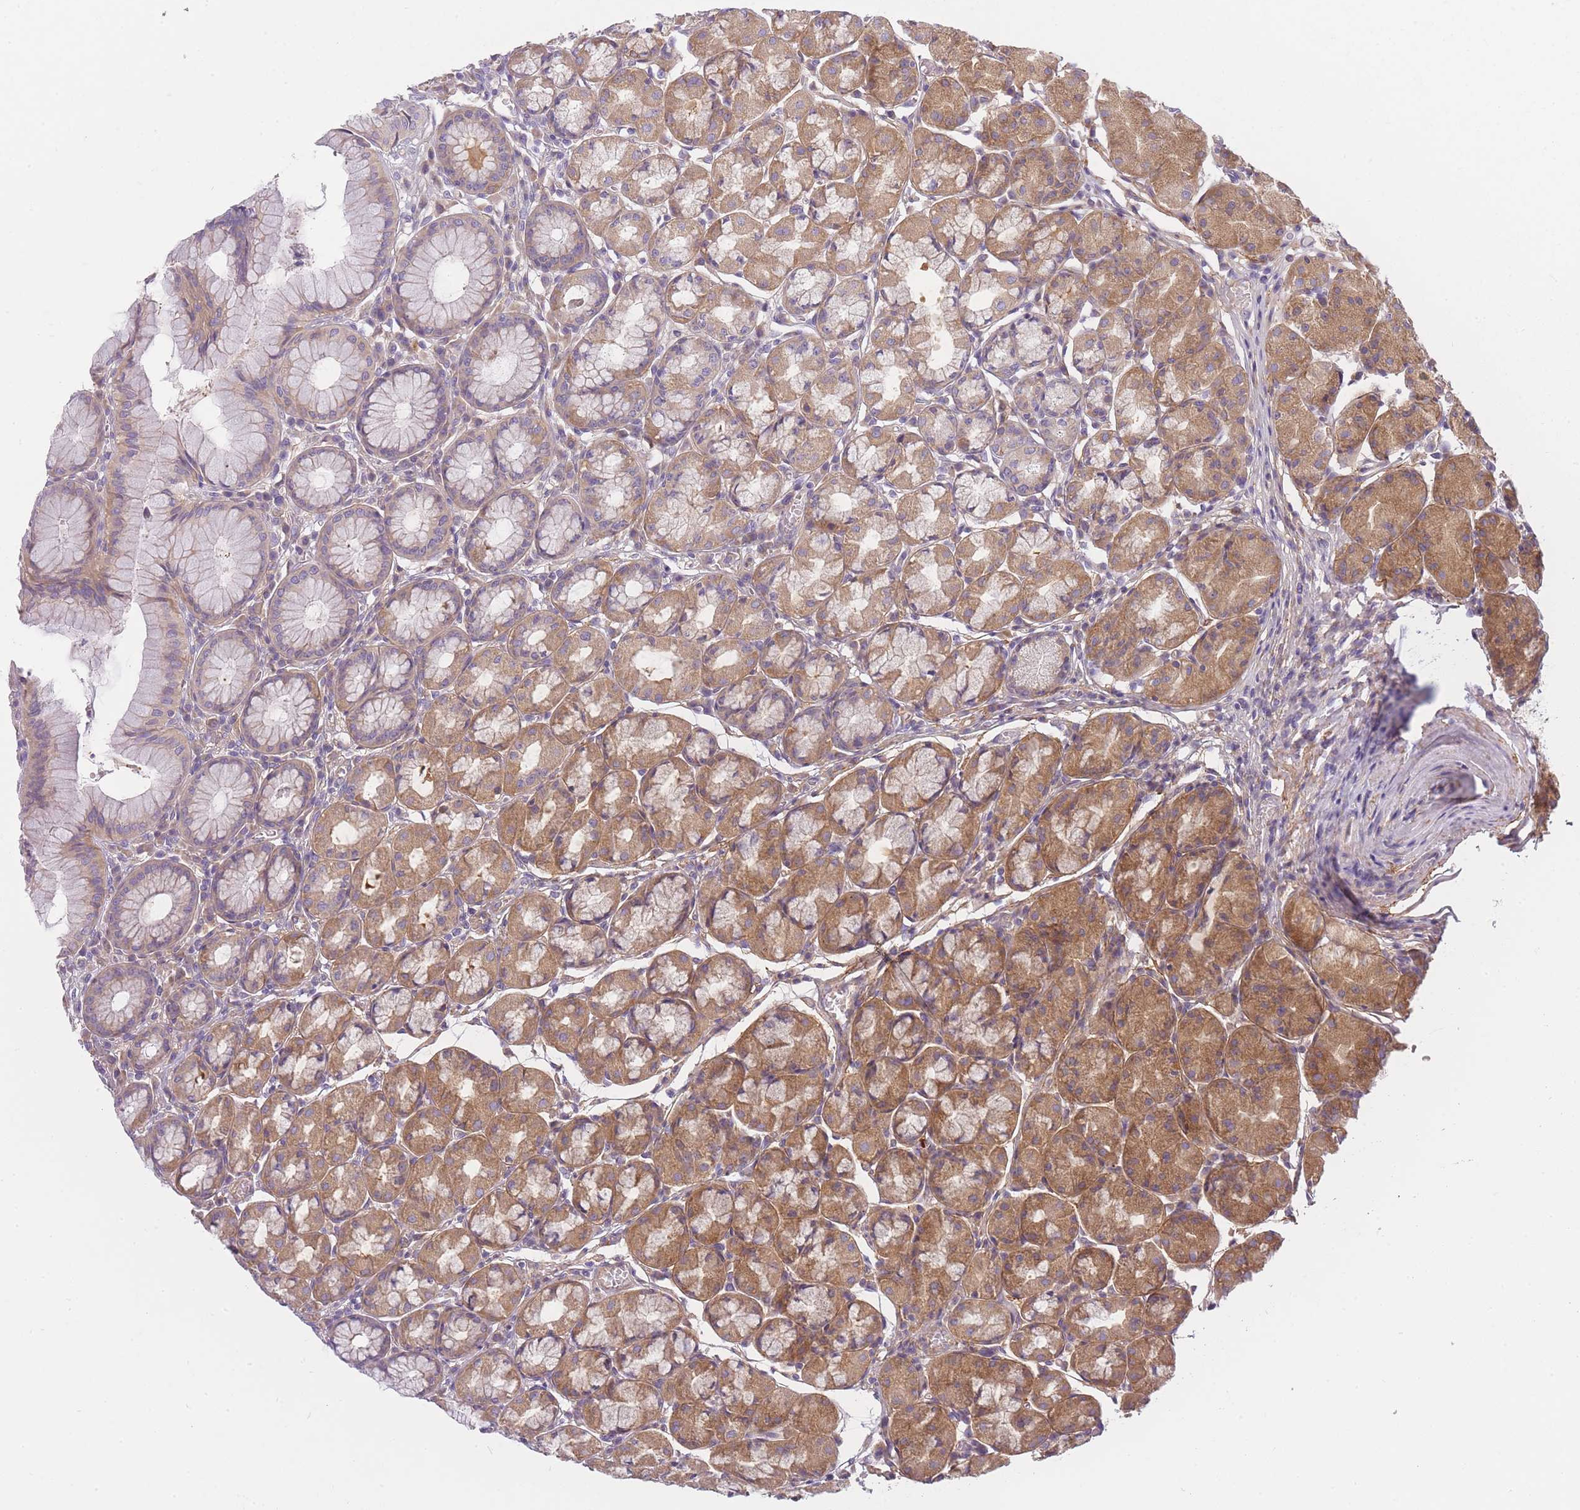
{"staining": {"intensity": "moderate", "quantity": ">75%", "location": "cytoplasmic/membranous"}, "tissue": "stomach", "cell_type": "Glandular cells", "image_type": "normal", "snomed": [{"axis": "morphology", "description": "Normal tissue, NOS"}, {"axis": "topography", "description": "Stomach"}], "caption": "High-magnification brightfield microscopy of unremarkable stomach stained with DAB (brown) and counterstained with hematoxylin (blue). glandular cells exhibit moderate cytoplasmic/membranous positivity is seen in approximately>75% of cells.", "gene": "AP3M1", "patient": {"sex": "male", "age": 55}}